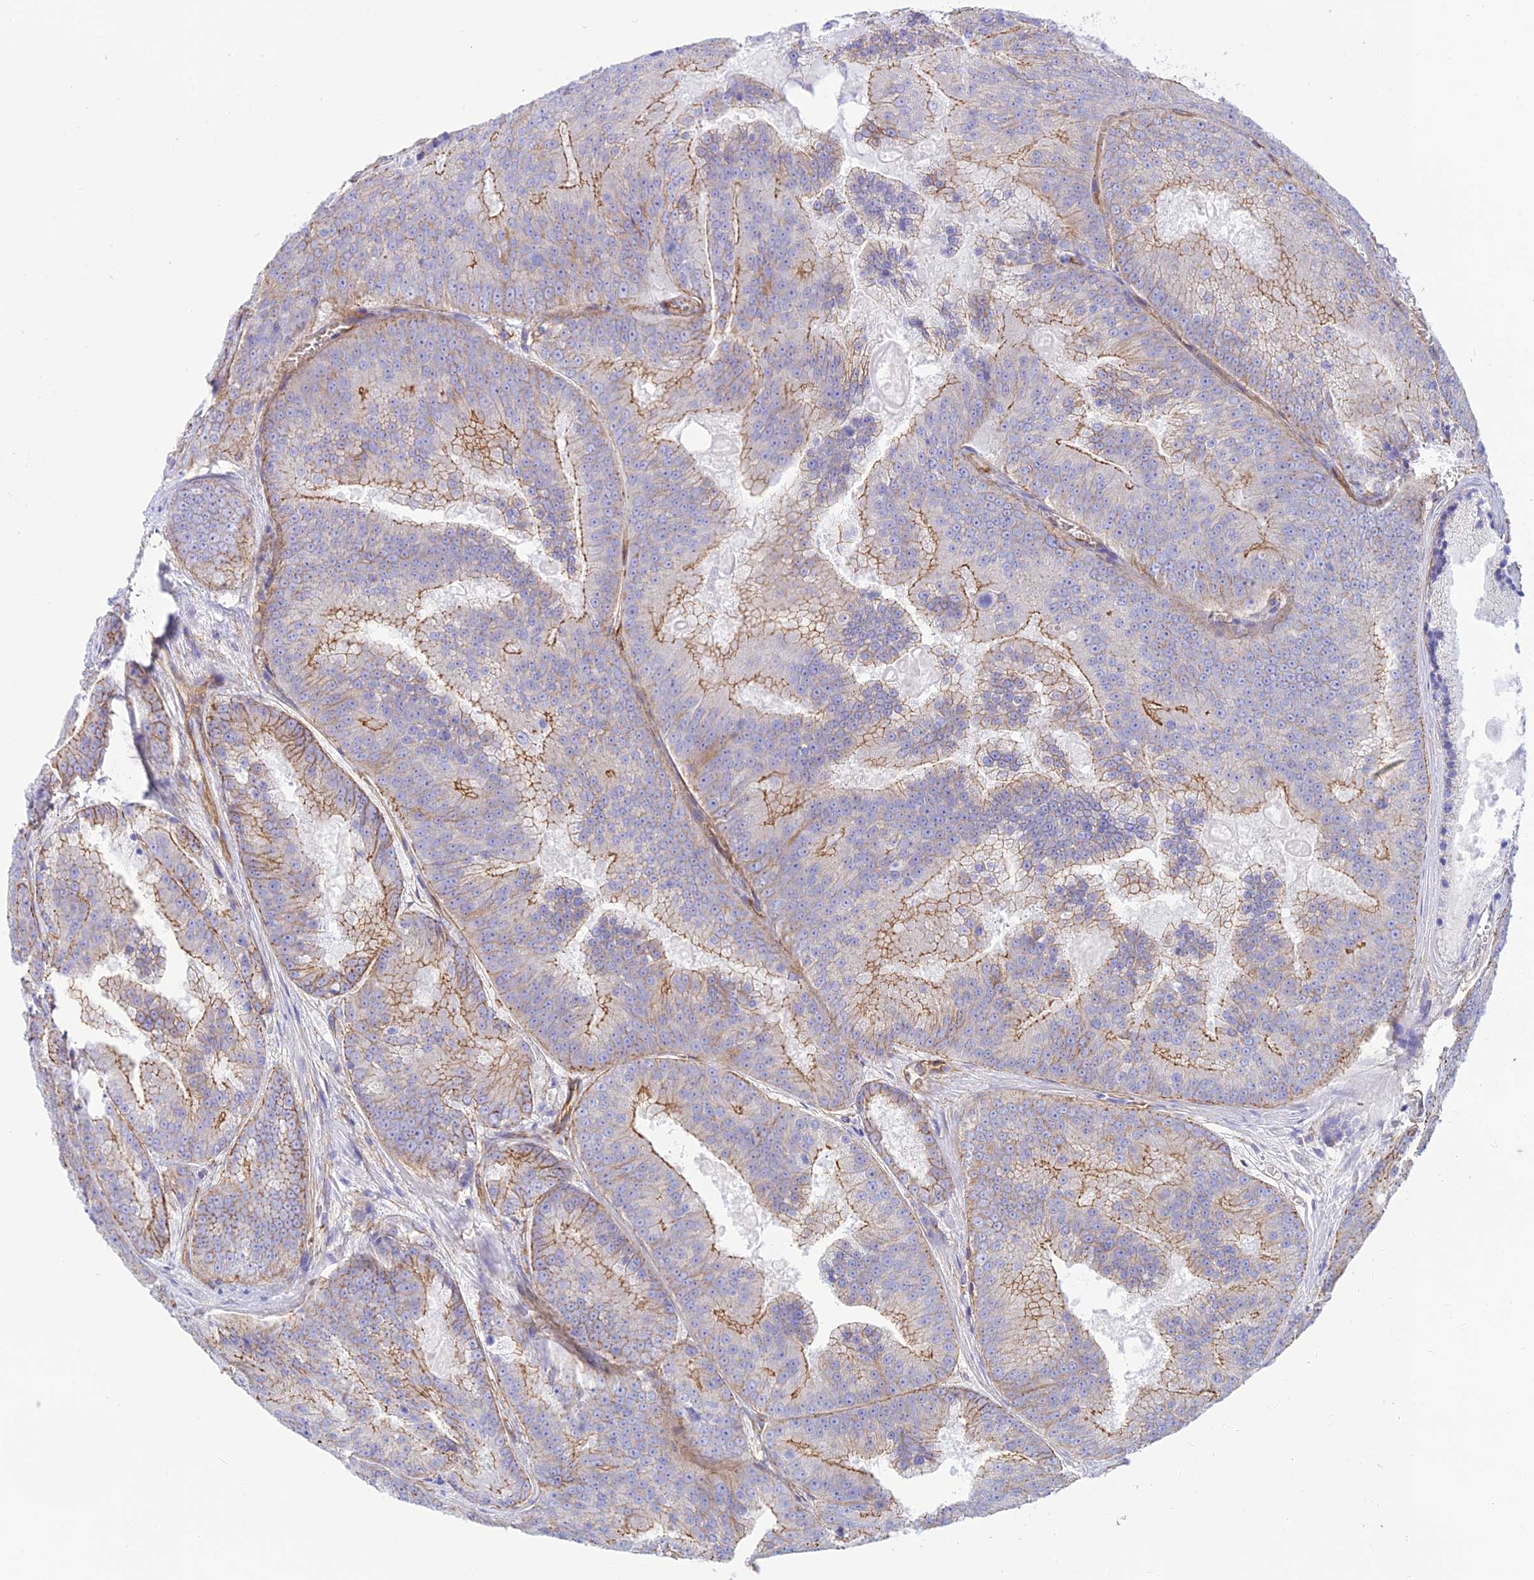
{"staining": {"intensity": "moderate", "quantity": "25%-75%", "location": "cytoplasmic/membranous"}, "tissue": "prostate cancer", "cell_type": "Tumor cells", "image_type": "cancer", "snomed": [{"axis": "morphology", "description": "Adenocarcinoma, High grade"}, {"axis": "topography", "description": "Prostate"}], "caption": "Protein staining demonstrates moderate cytoplasmic/membranous positivity in approximately 25%-75% of tumor cells in prostate cancer.", "gene": "YPEL5", "patient": {"sex": "male", "age": 61}}